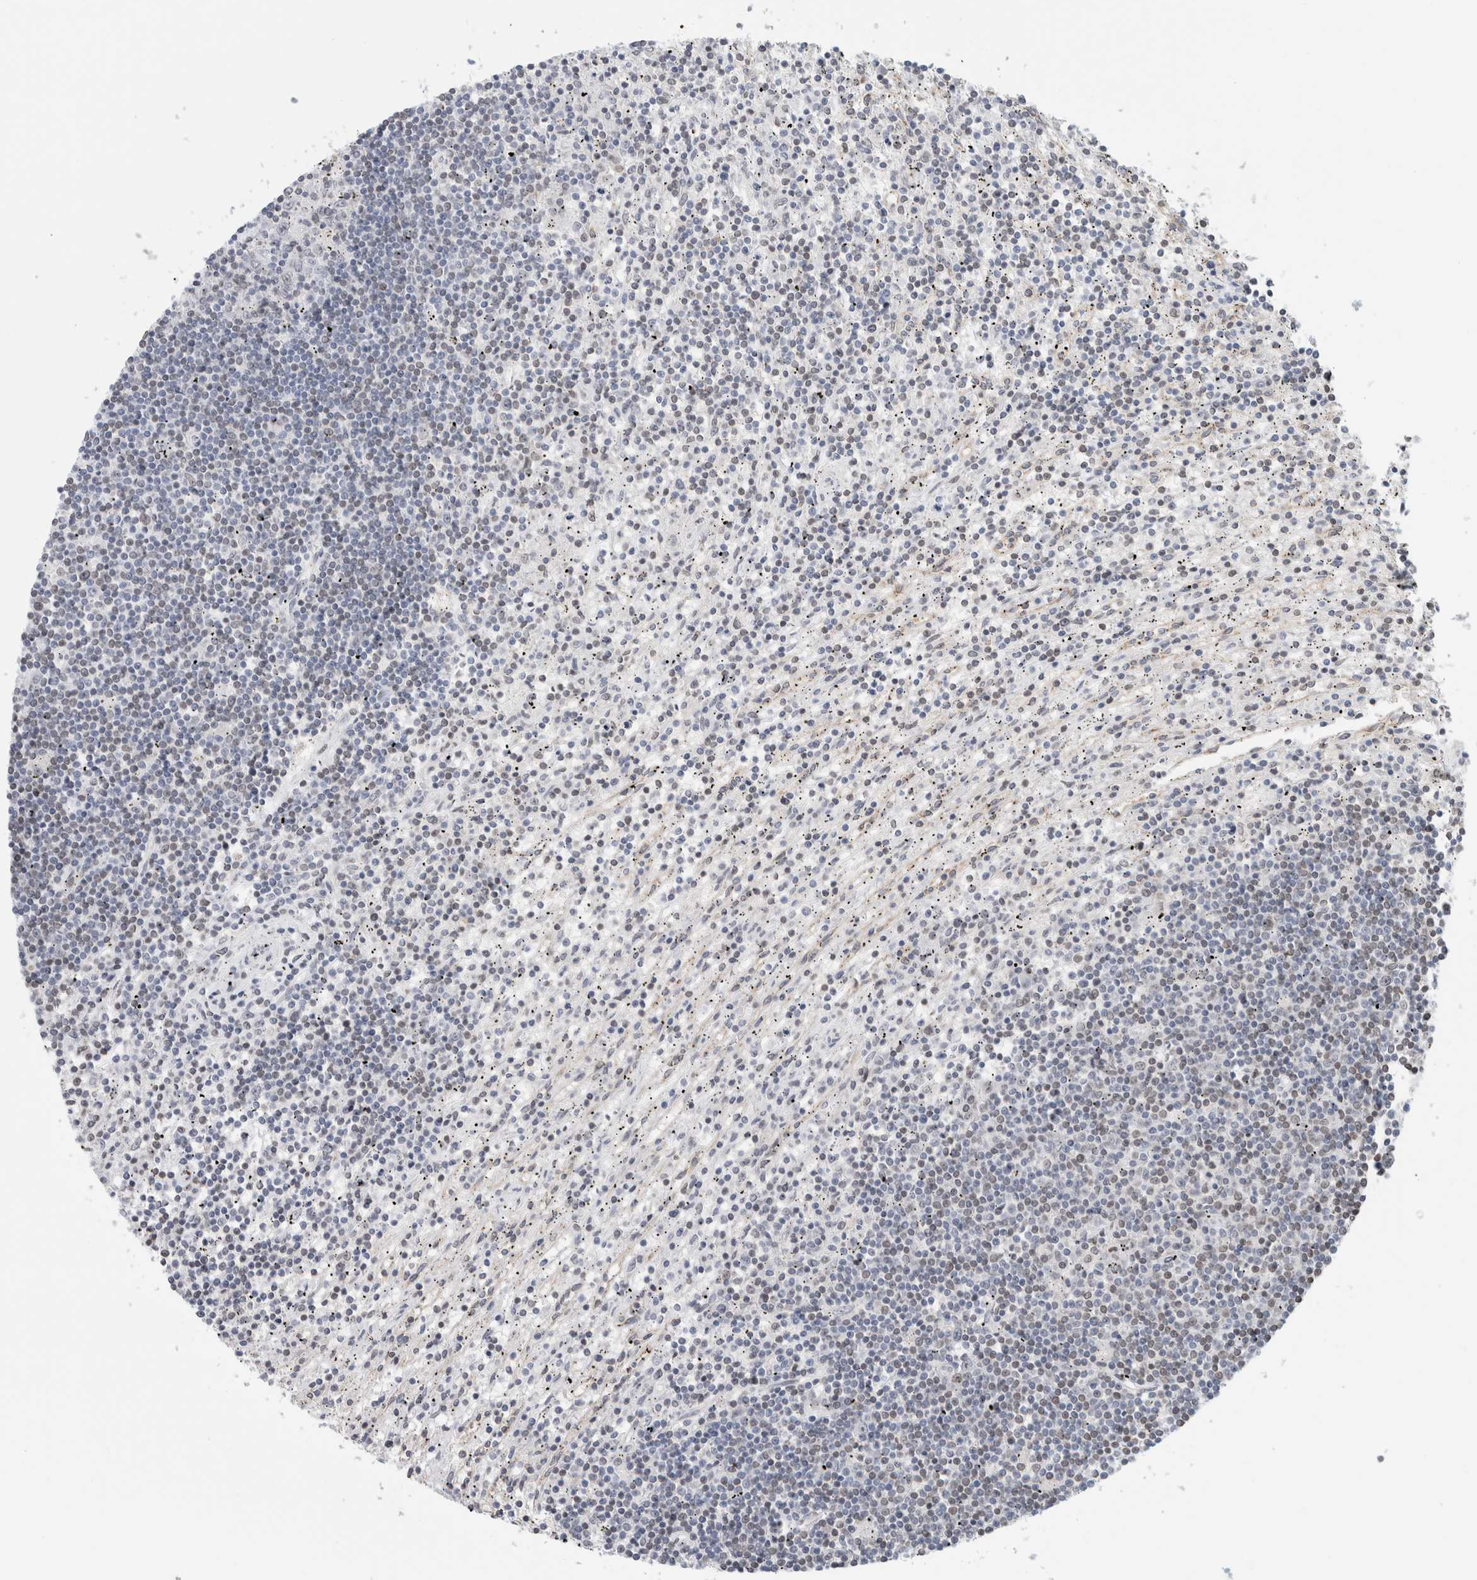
{"staining": {"intensity": "weak", "quantity": "<25%", "location": "nuclear"}, "tissue": "lymphoma", "cell_type": "Tumor cells", "image_type": "cancer", "snomed": [{"axis": "morphology", "description": "Malignant lymphoma, non-Hodgkin's type, Low grade"}, {"axis": "topography", "description": "Spleen"}], "caption": "Human lymphoma stained for a protein using immunohistochemistry (IHC) shows no staining in tumor cells.", "gene": "RBMX2", "patient": {"sex": "male", "age": 76}}